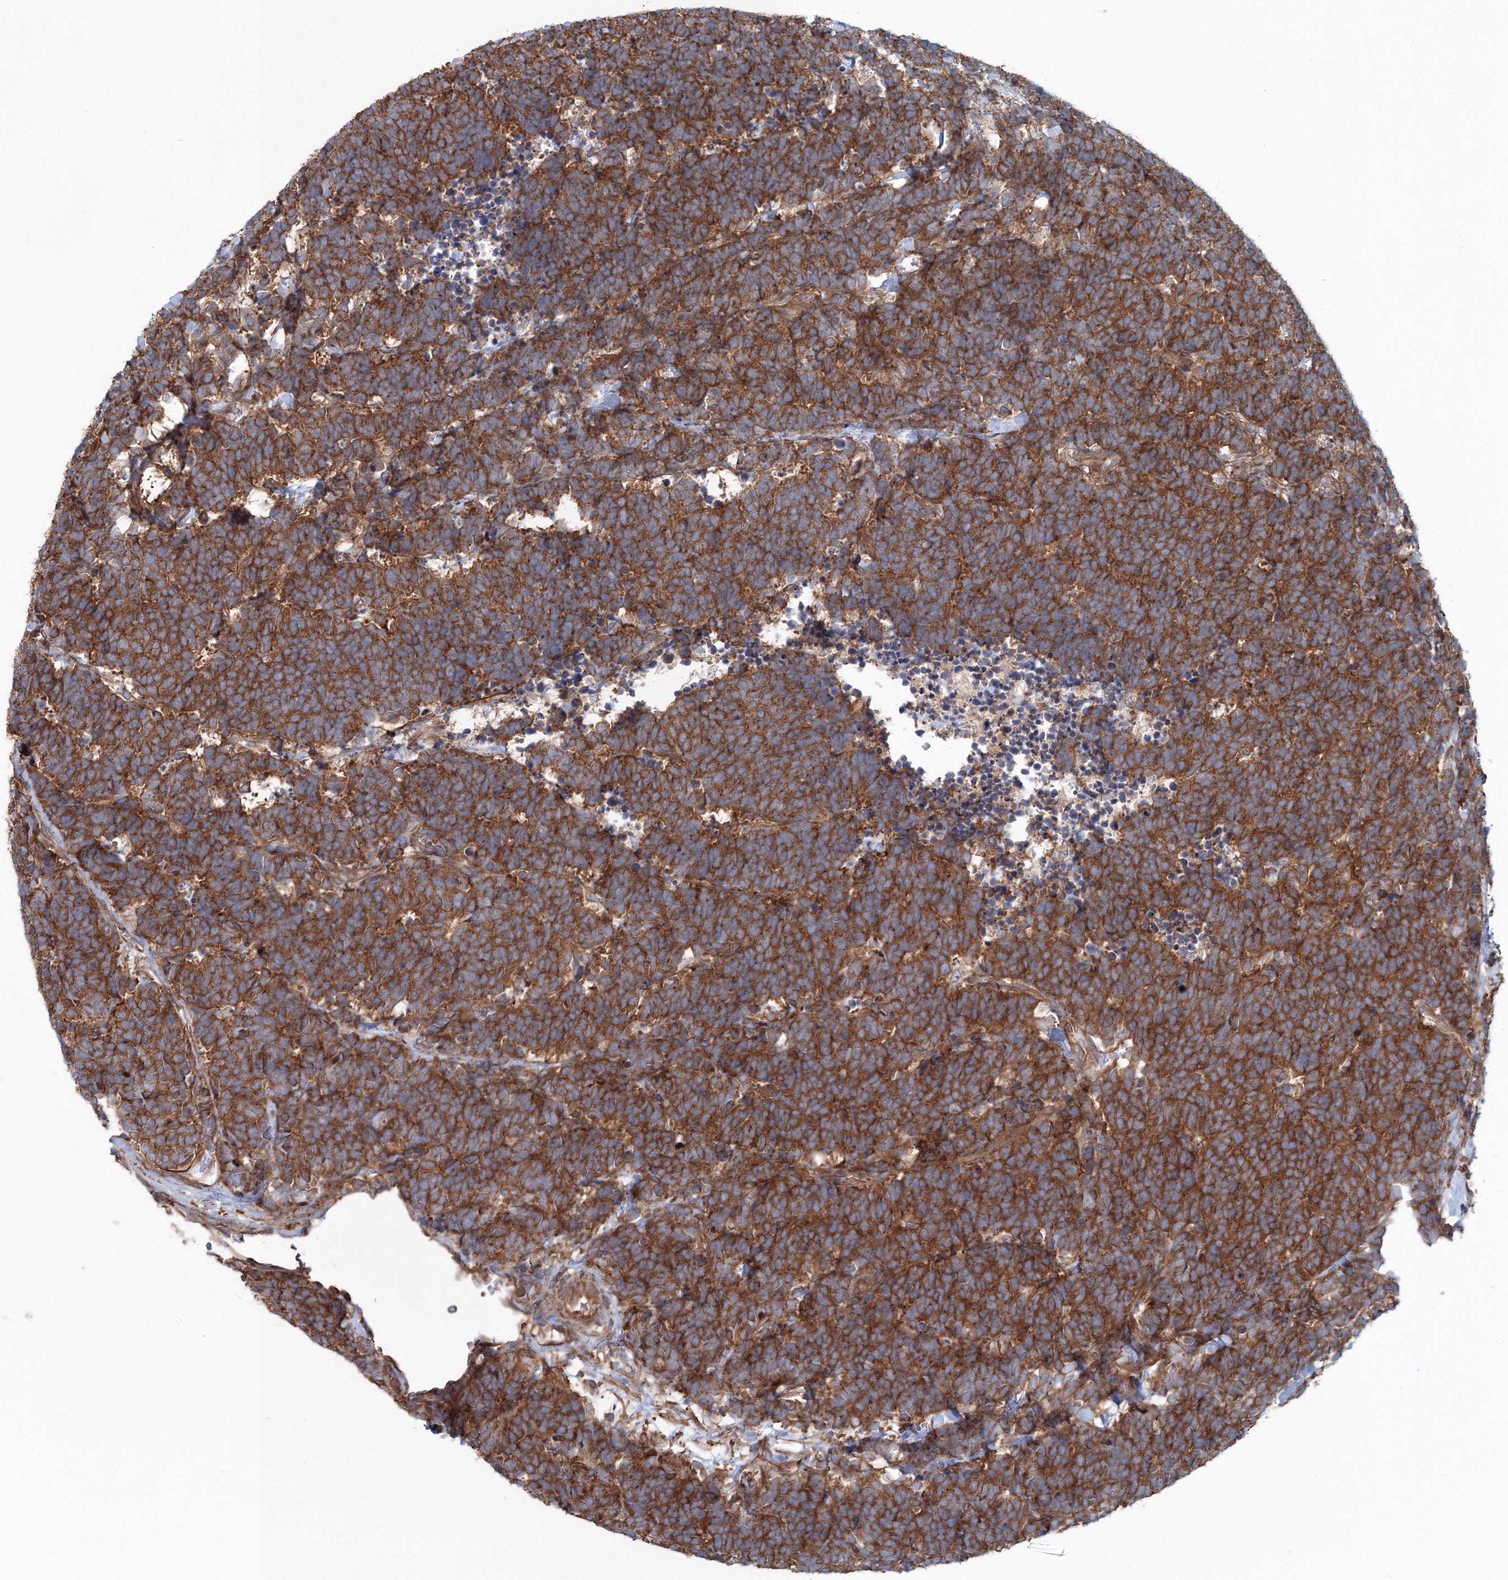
{"staining": {"intensity": "strong", "quantity": ">75%", "location": "cytoplasmic/membranous"}, "tissue": "carcinoid", "cell_type": "Tumor cells", "image_type": "cancer", "snomed": [{"axis": "morphology", "description": "Carcinoma, NOS"}, {"axis": "morphology", "description": "Carcinoid, malignant, NOS"}, {"axis": "topography", "description": "Urinary bladder"}], "caption": "A micrograph of human carcinoma stained for a protein demonstrates strong cytoplasmic/membranous brown staining in tumor cells.", "gene": "EXOC1", "patient": {"sex": "male", "age": 57}}